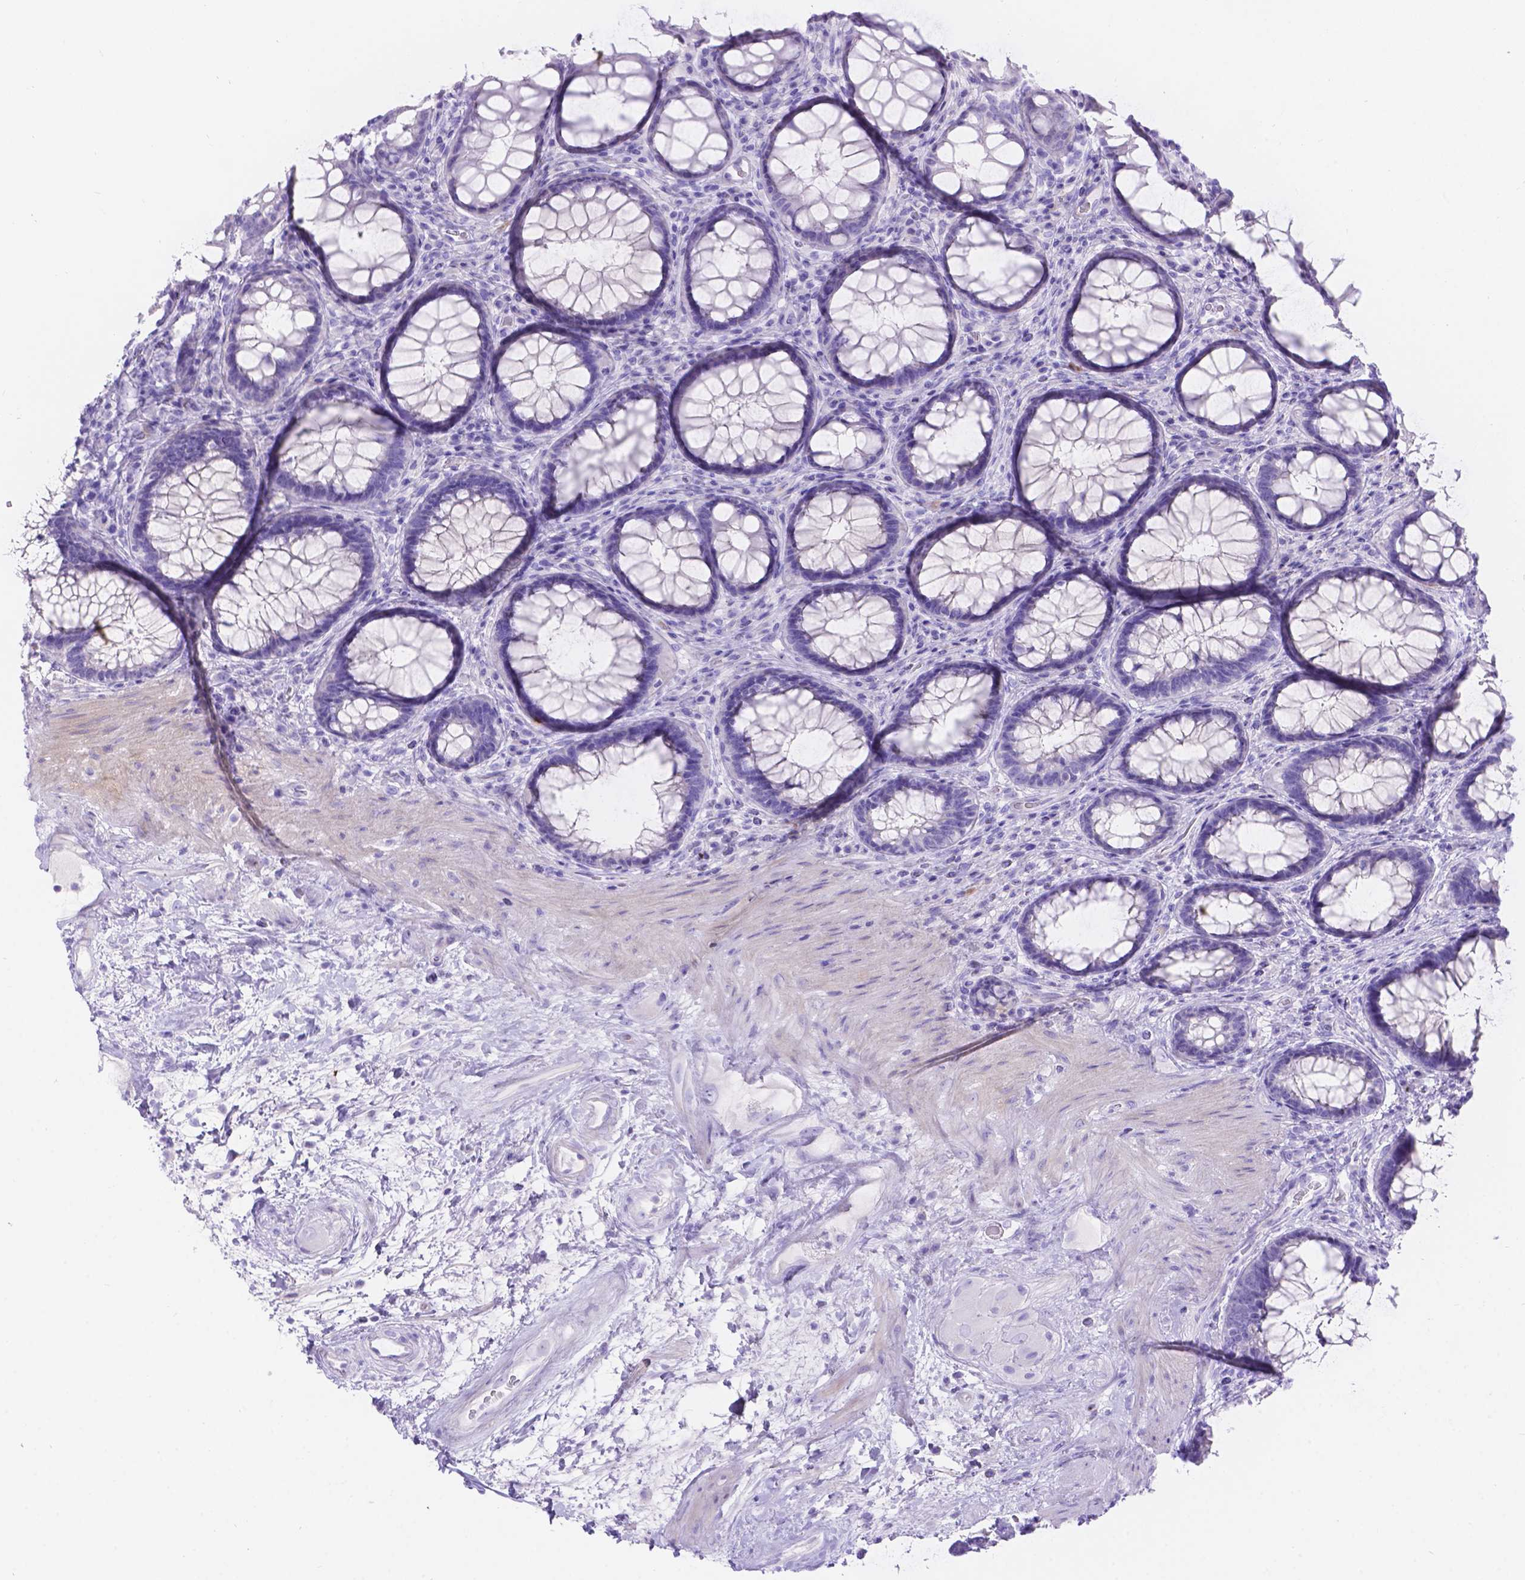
{"staining": {"intensity": "negative", "quantity": "none", "location": "none"}, "tissue": "rectum", "cell_type": "Glandular cells", "image_type": "normal", "snomed": [{"axis": "morphology", "description": "Normal tissue, NOS"}, {"axis": "topography", "description": "Rectum"}], "caption": "Micrograph shows no significant protein positivity in glandular cells of normal rectum.", "gene": "KLHL10", "patient": {"sex": "male", "age": 72}}